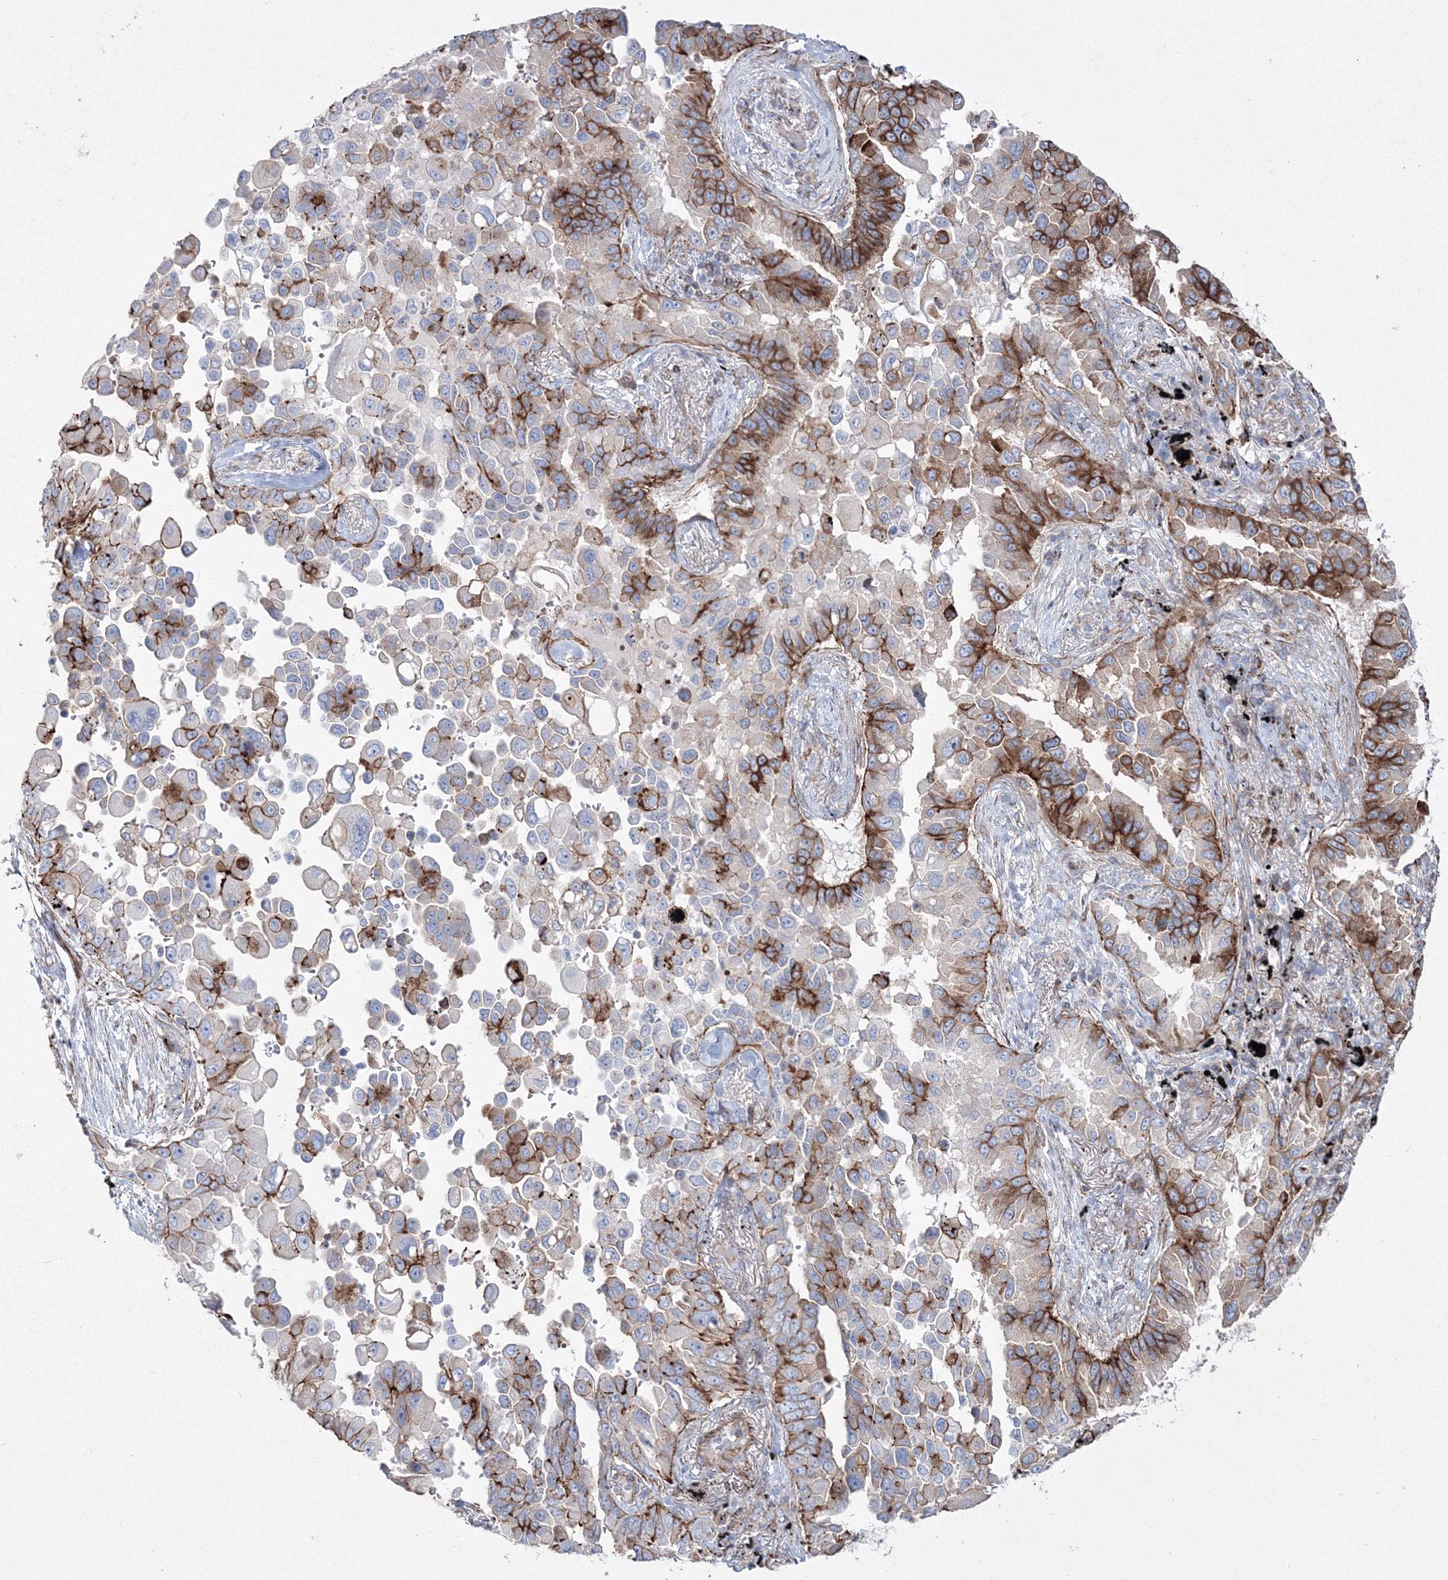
{"staining": {"intensity": "strong", "quantity": "25%-75%", "location": "cytoplasmic/membranous"}, "tissue": "lung cancer", "cell_type": "Tumor cells", "image_type": "cancer", "snomed": [{"axis": "morphology", "description": "Adenocarcinoma, NOS"}, {"axis": "topography", "description": "Lung"}], "caption": "DAB (3,3'-diaminobenzidine) immunohistochemical staining of human lung cancer exhibits strong cytoplasmic/membranous protein positivity in about 25%-75% of tumor cells.", "gene": "GPR82", "patient": {"sex": "female", "age": 67}}